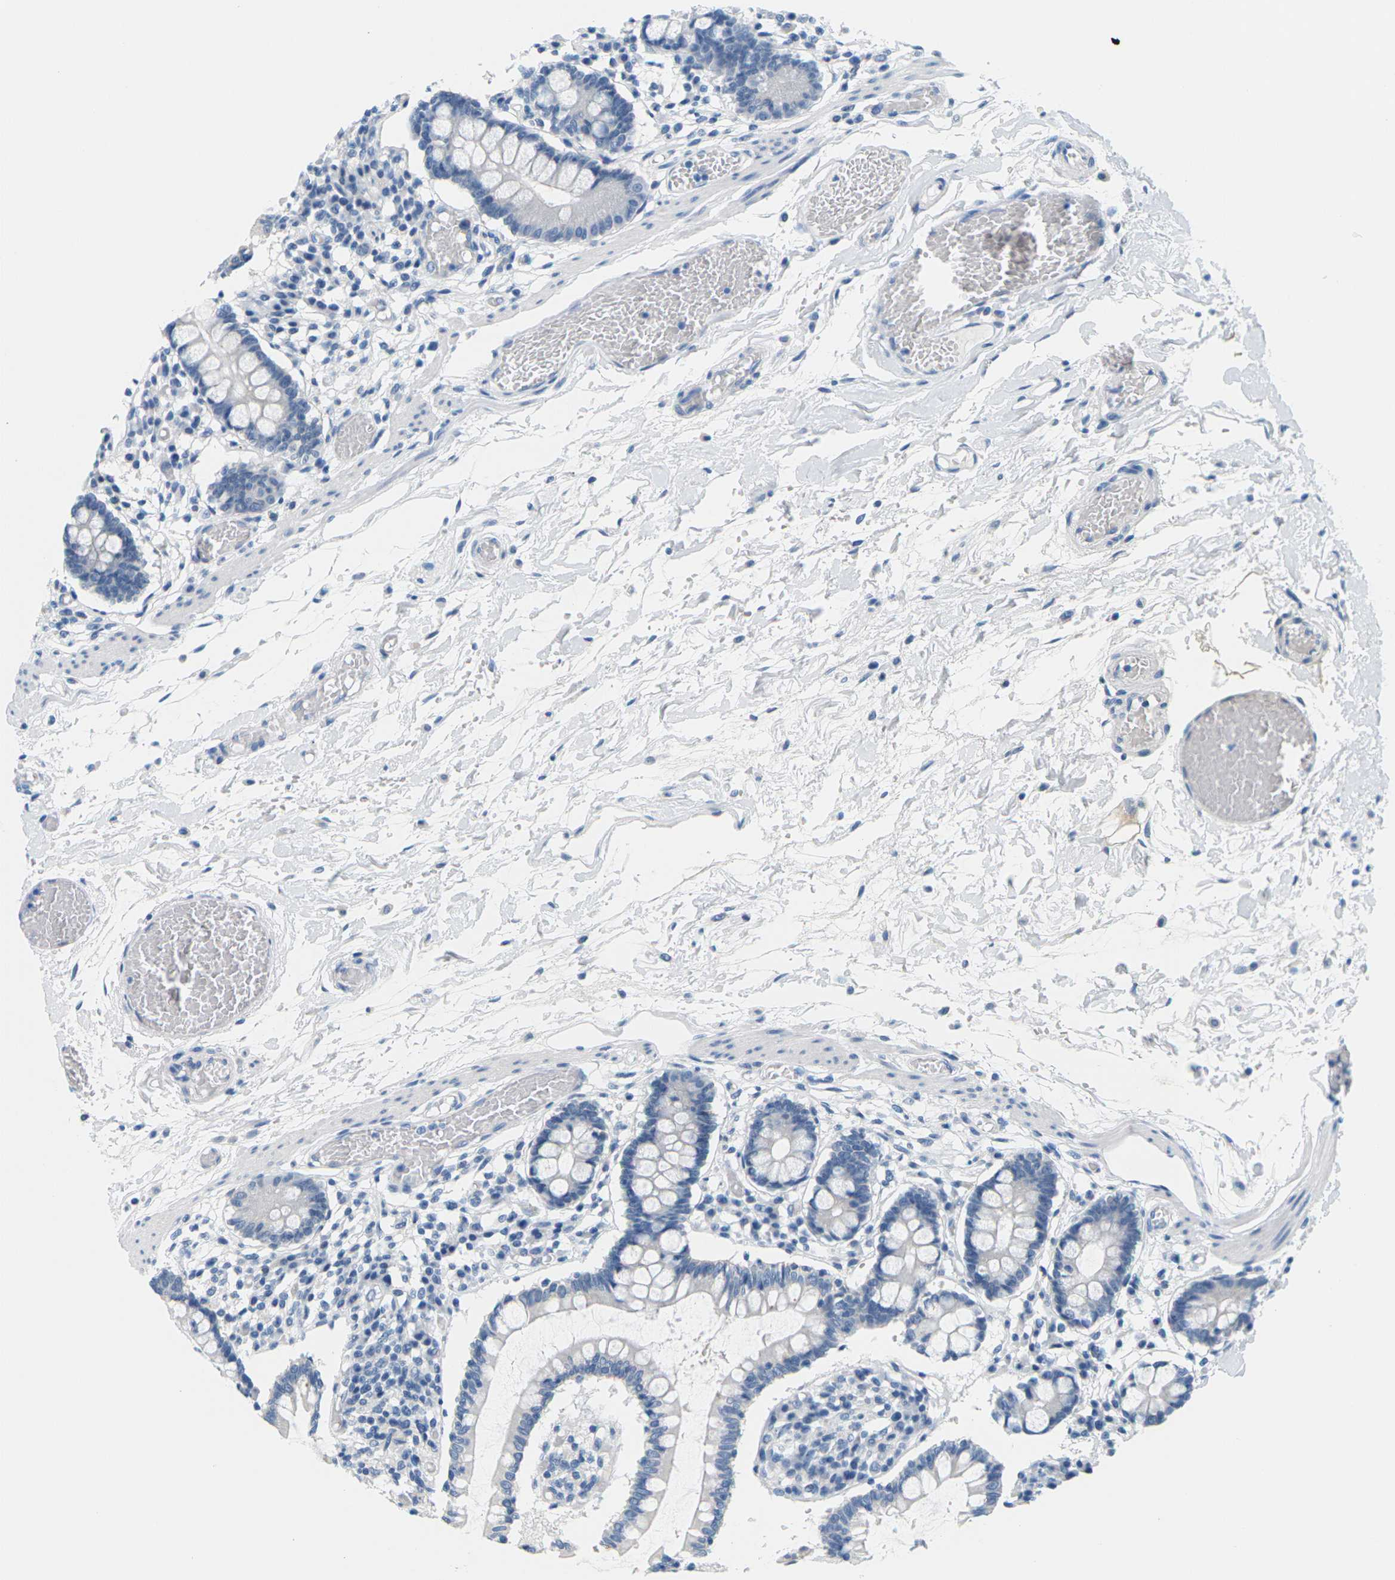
{"staining": {"intensity": "negative", "quantity": "none", "location": "none"}, "tissue": "small intestine", "cell_type": "Glandular cells", "image_type": "normal", "snomed": [{"axis": "morphology", "description": "Normal tissue, NOS"}, {"axis": "topography", "description": "Small intestine"}], "caption": "Photomicrograph shows no significant protein staining in glandular cells of benign small intestine.", "gene": "SLC12A1", "patient": {"sex": "female", "age": 61}}